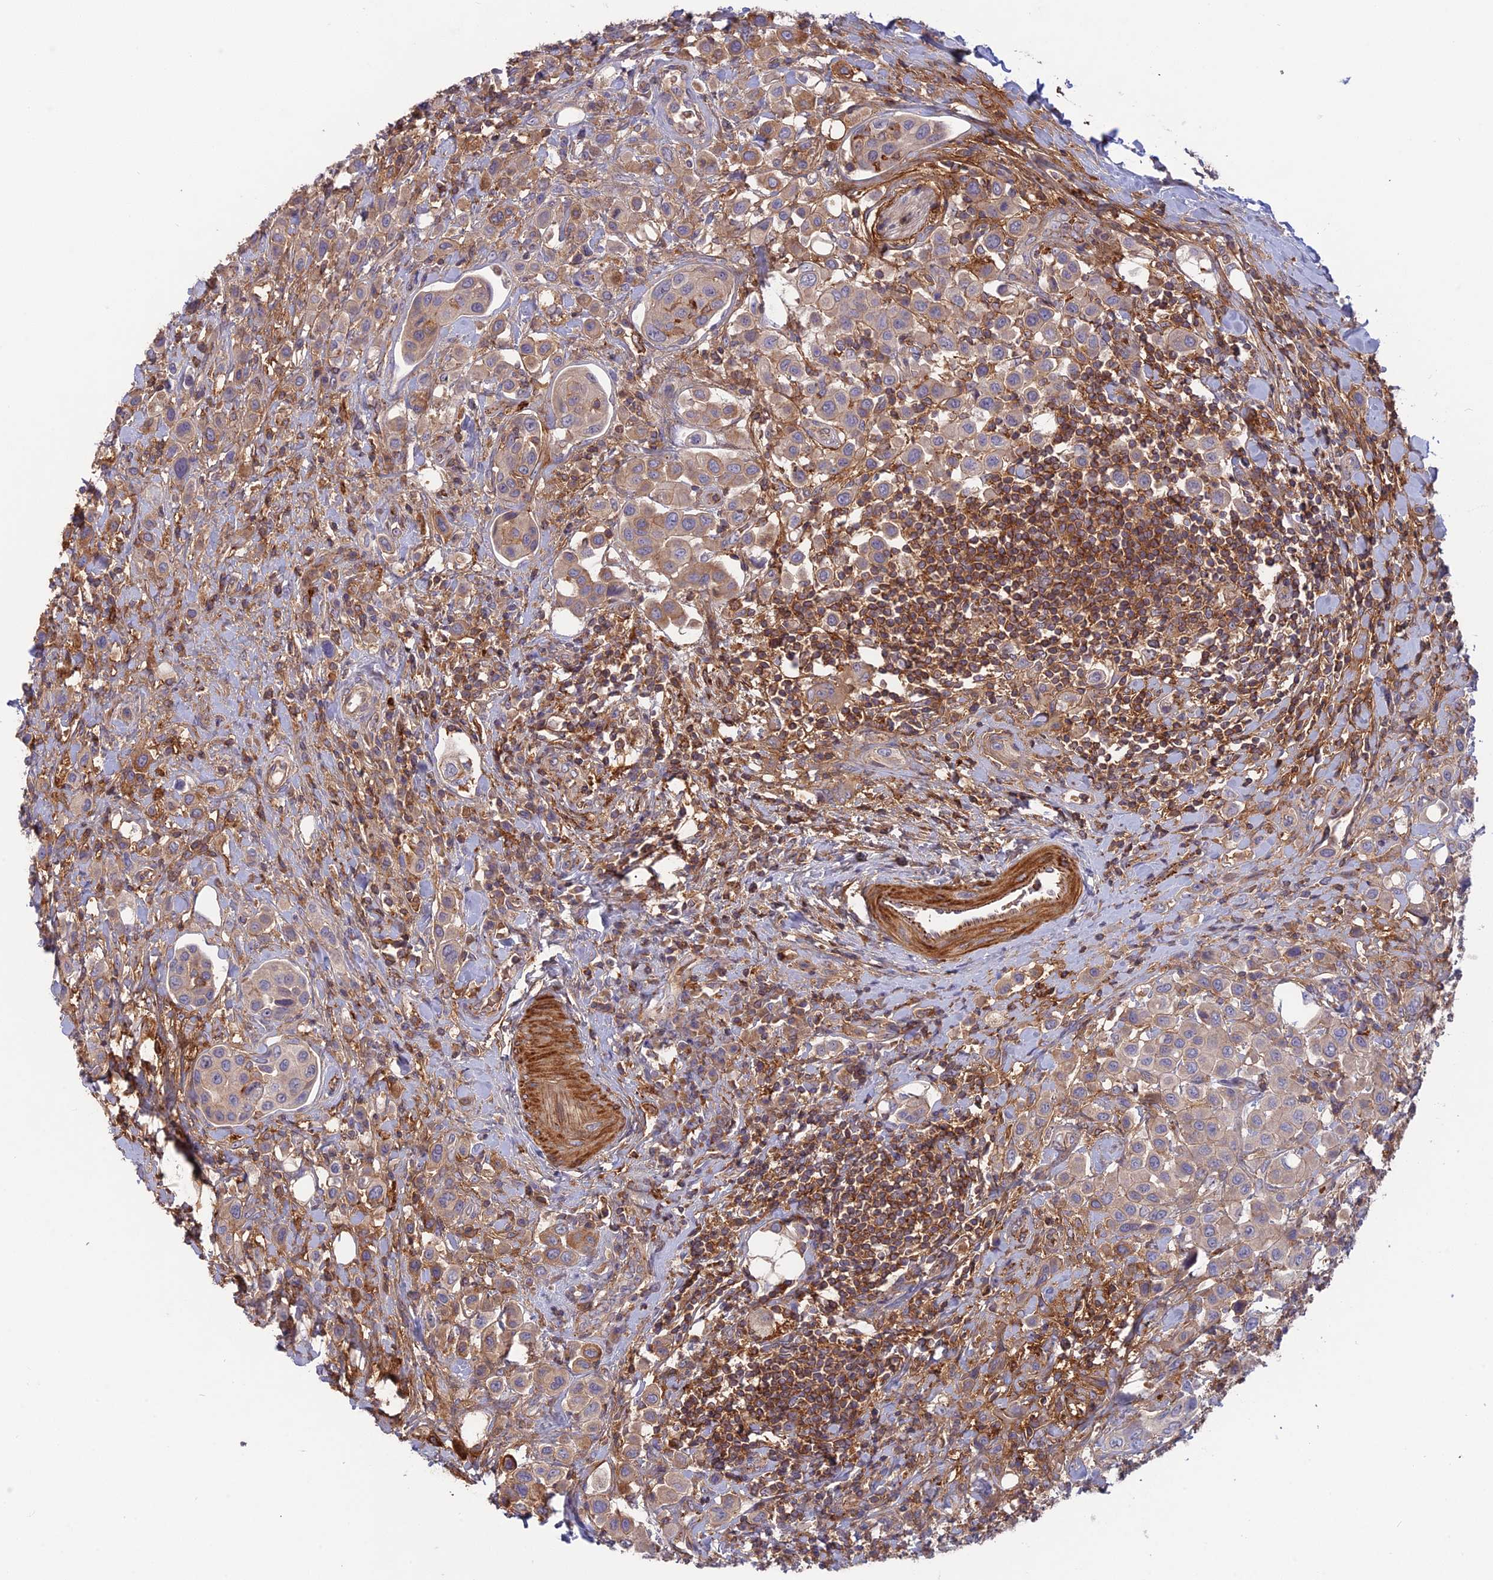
{"staining": {"intensity": "moderate", "quantity": "<25%", "location": "cytoplasmic/membranous"}, "tissue": "urothelial cancer", "cell_type": "Tumor cells", "image_type": "cancer", "snomed": [{"axis": "morphology", "description": "Urothelial carcinoma, High grade"}, {"axis": "topography", "description": "Urinary bladder"}], "caption": "Brown immunohistochemical staining in human urothelial cancer shows moderate cytoplasmic/membranous expression in approximately <25% of tumor cells. Immunohistochemistry (ihc) stains the protein in brown and the nuclei are stained blue.", "gene": "CPNE7", "patient": {"sex": "male", "age": 50}}